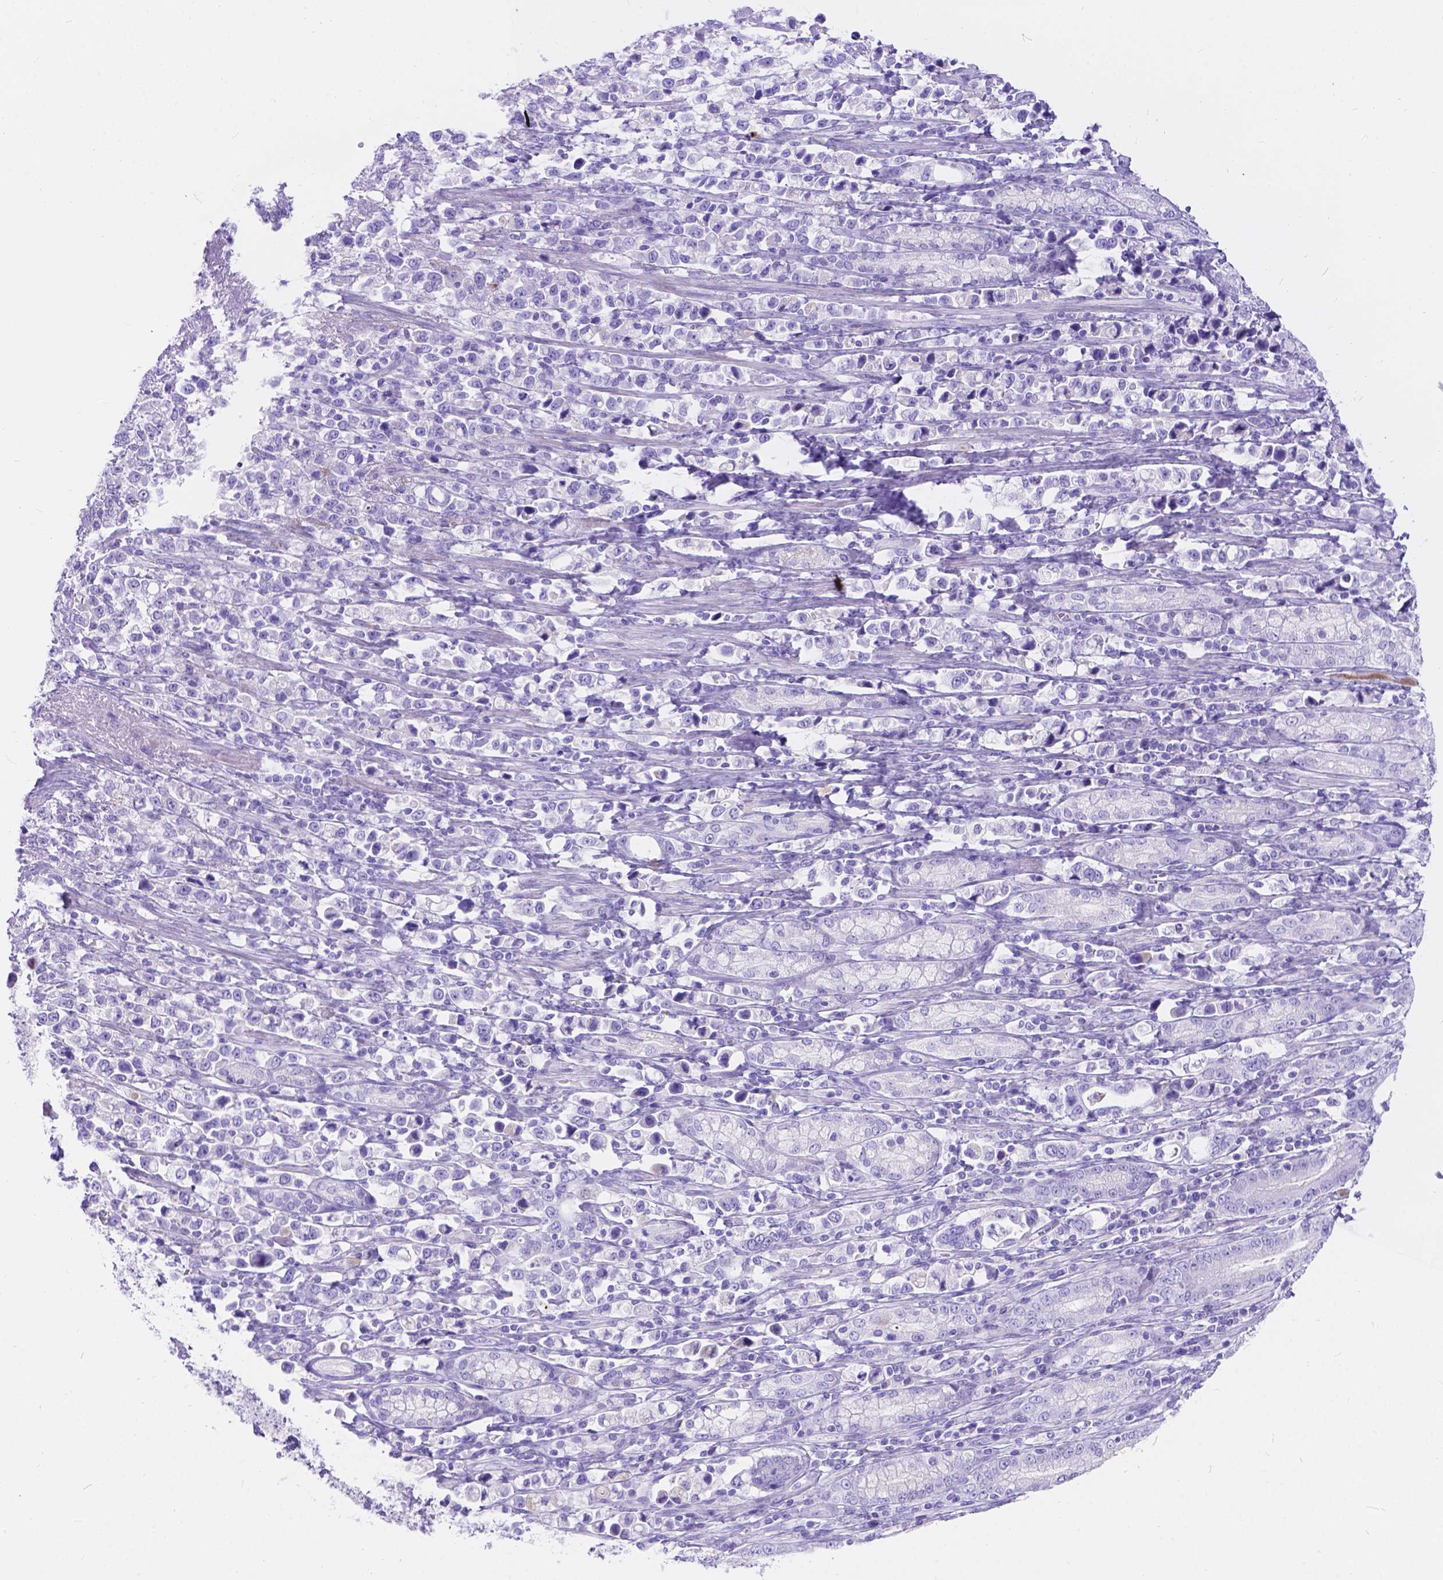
{"staining": {"intensity": "negative", "quantity": "none", "location": "none"}, "tissue": "stomach cancer", "cell_type": "Tumor cells", "image_type": "cancer", "snomed": [{"axis": "morphology", "description": "Adenocarcinoma, NOS"}, {"axis": "topography", "description": "Stomach"}], "caption": "Immunohistochemistry photomicrograph of human stomach adenocarcinoma stained for a protein (brown), which displays no expression in tumor cells. (IHC, brightfield microscopy, high magnification).", "gene": "KLHL10", "patient": {"sex": "male", "age": 63}}